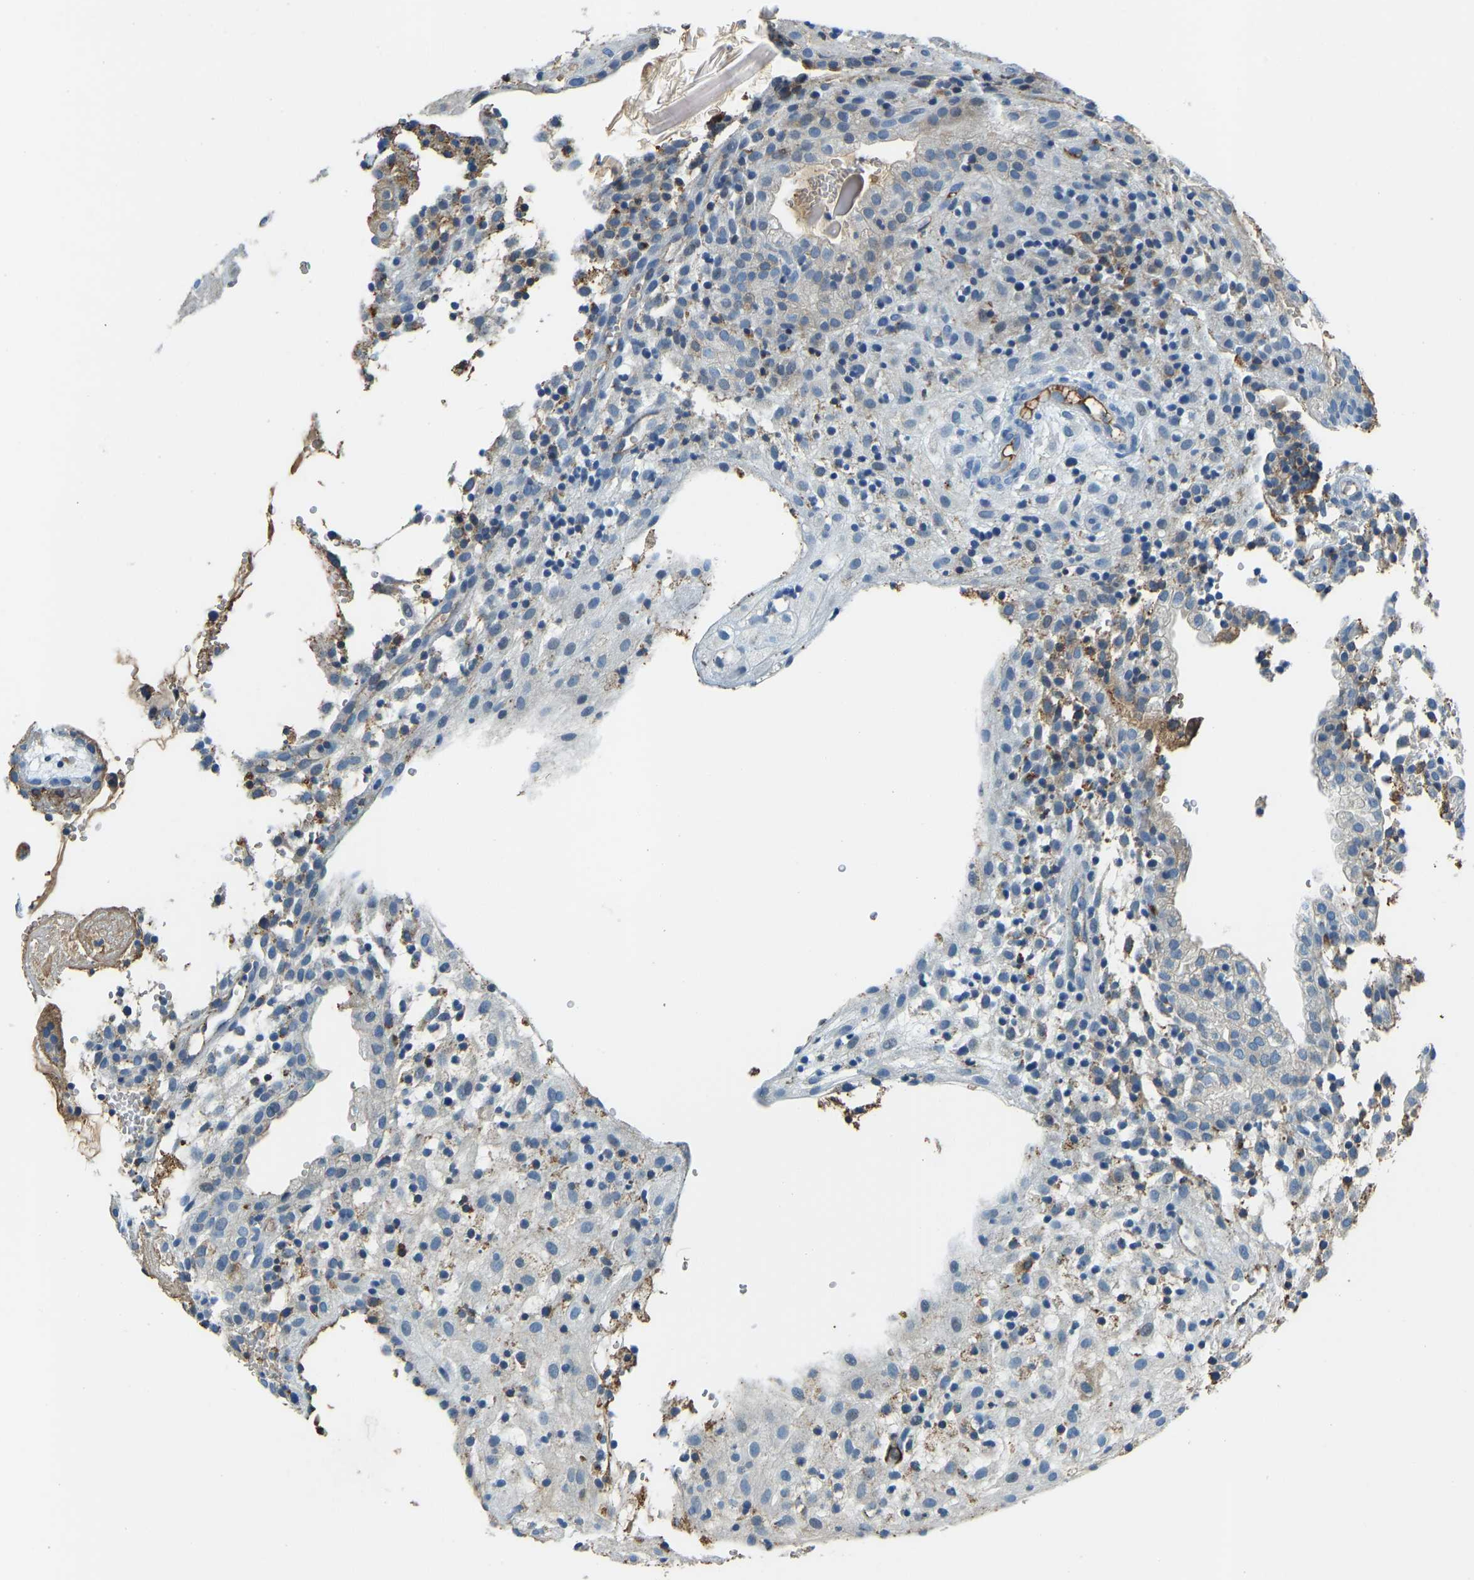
{"staining": {"intensity": "negative", "quantity": "none", "location": "none"}, "tissue": "placenta", "cell_type": "Decidual cells", "image_type": "normal", "snomed": [{"axis": "morphology", "description": "Normal tissue, NOS"}, {"axis": "topography", "description": "Placenta"}], "caption": "An image of human placenta is negative for staining in decidual cells. (DAB (3,3'-diaminobenzidine) immunohistochemistry, high magnification).", "gene": "THBS4", "patient": {"sex": "female", "age": 18}}